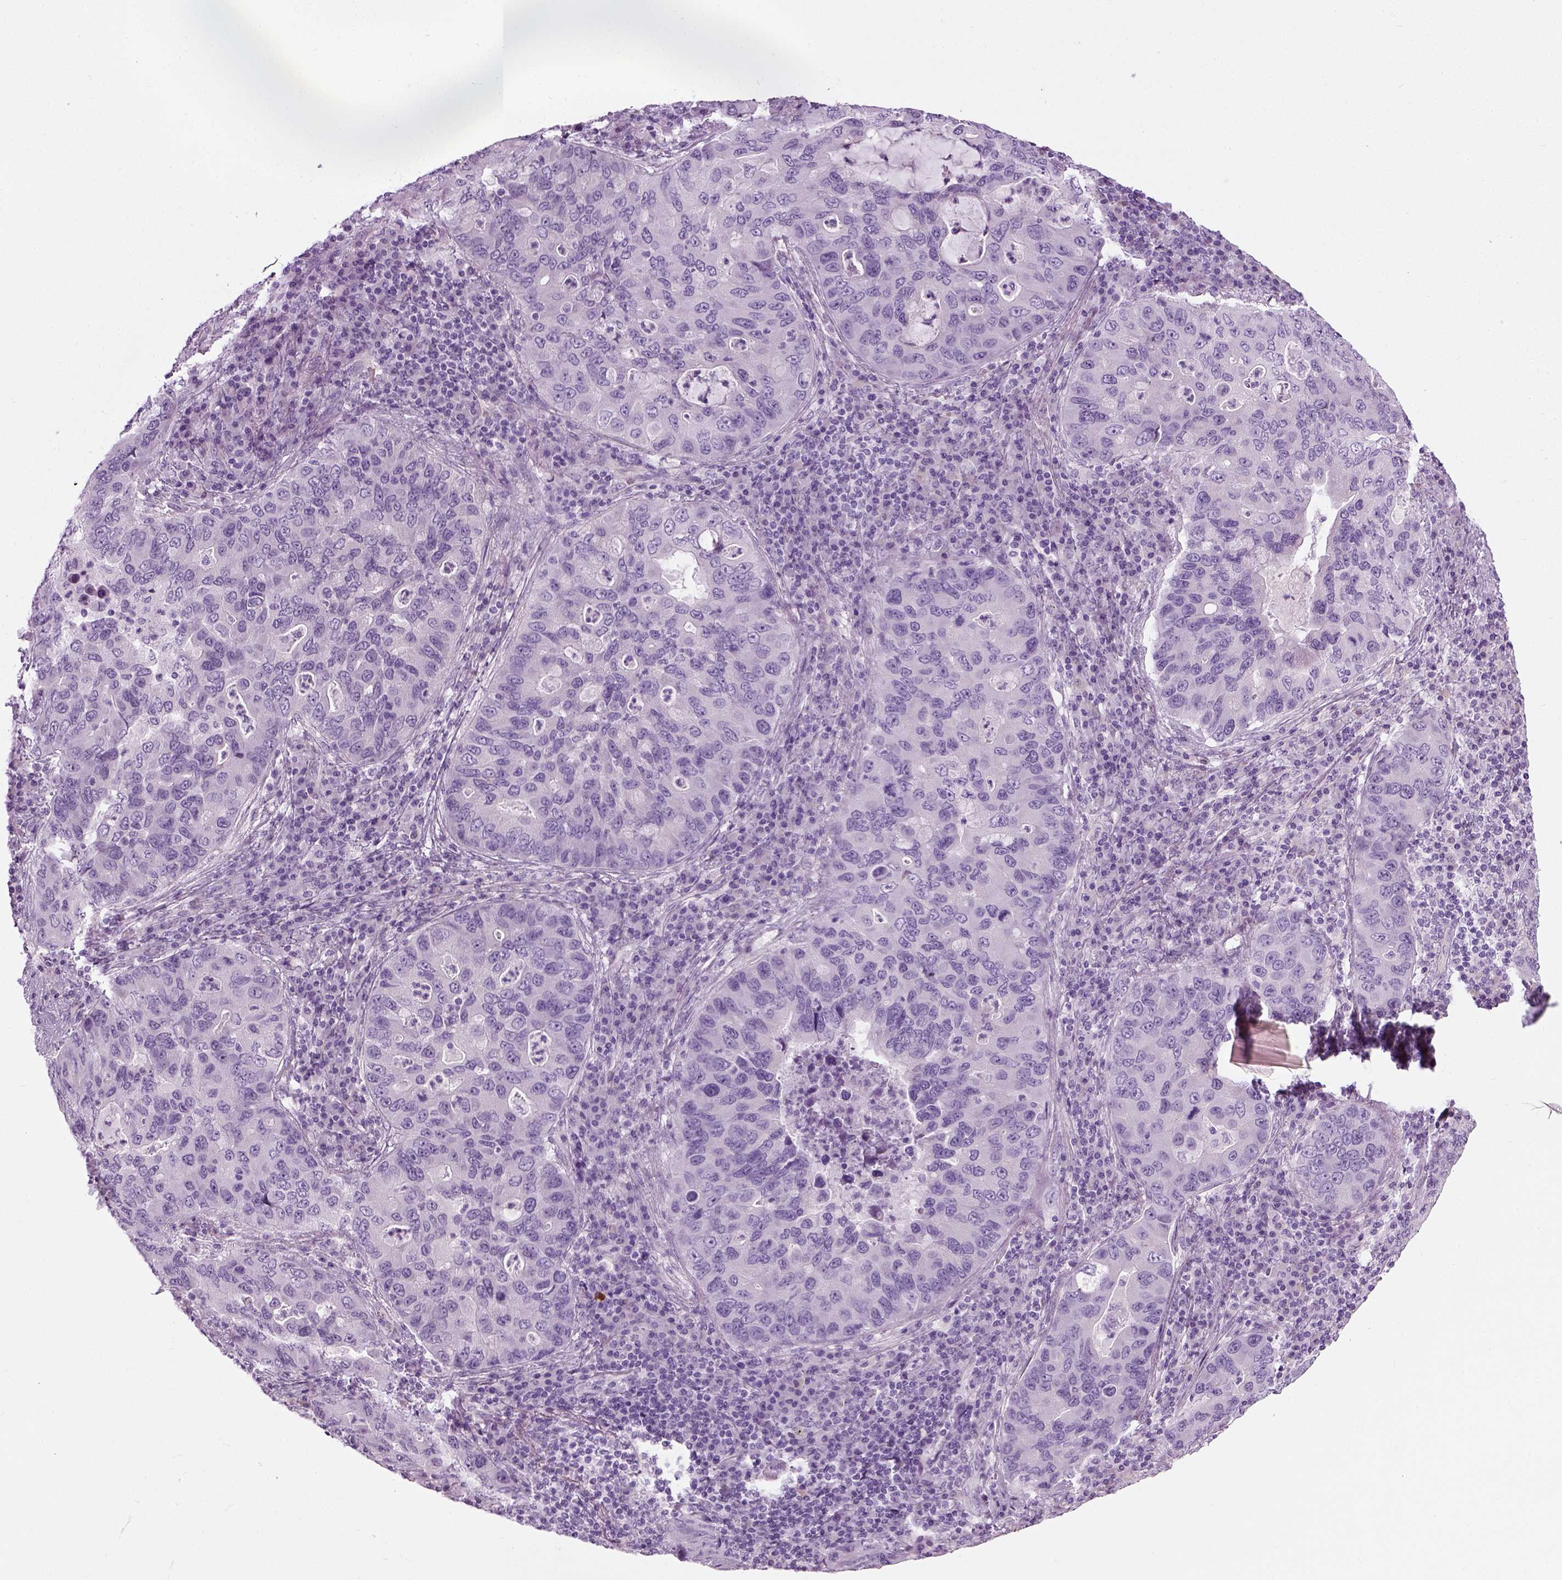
{"staining": {"intensity": "negative", "quantity": "none", "location": "none"}, "tissue": "lung cancer", "cell_type": "Tumor cells", "image_type": "cancer", "snomed": [{"axis": "morphology", "description": "Adenocarcinoma, NOS"}, {"axis": "morphology", "description": "Adenocarcinoma, metastatic, NOS"}, {"axis": "topography", "description": "Lymph node"}, {"axis": "topography", "description": "Lung"}], "caption": "Immunohistochemical staining of human lung cancer demonstrates no significant expression in tumor cells.", "gene": "CIBAR2", "patient": {"sex": "female", "age": 54}}